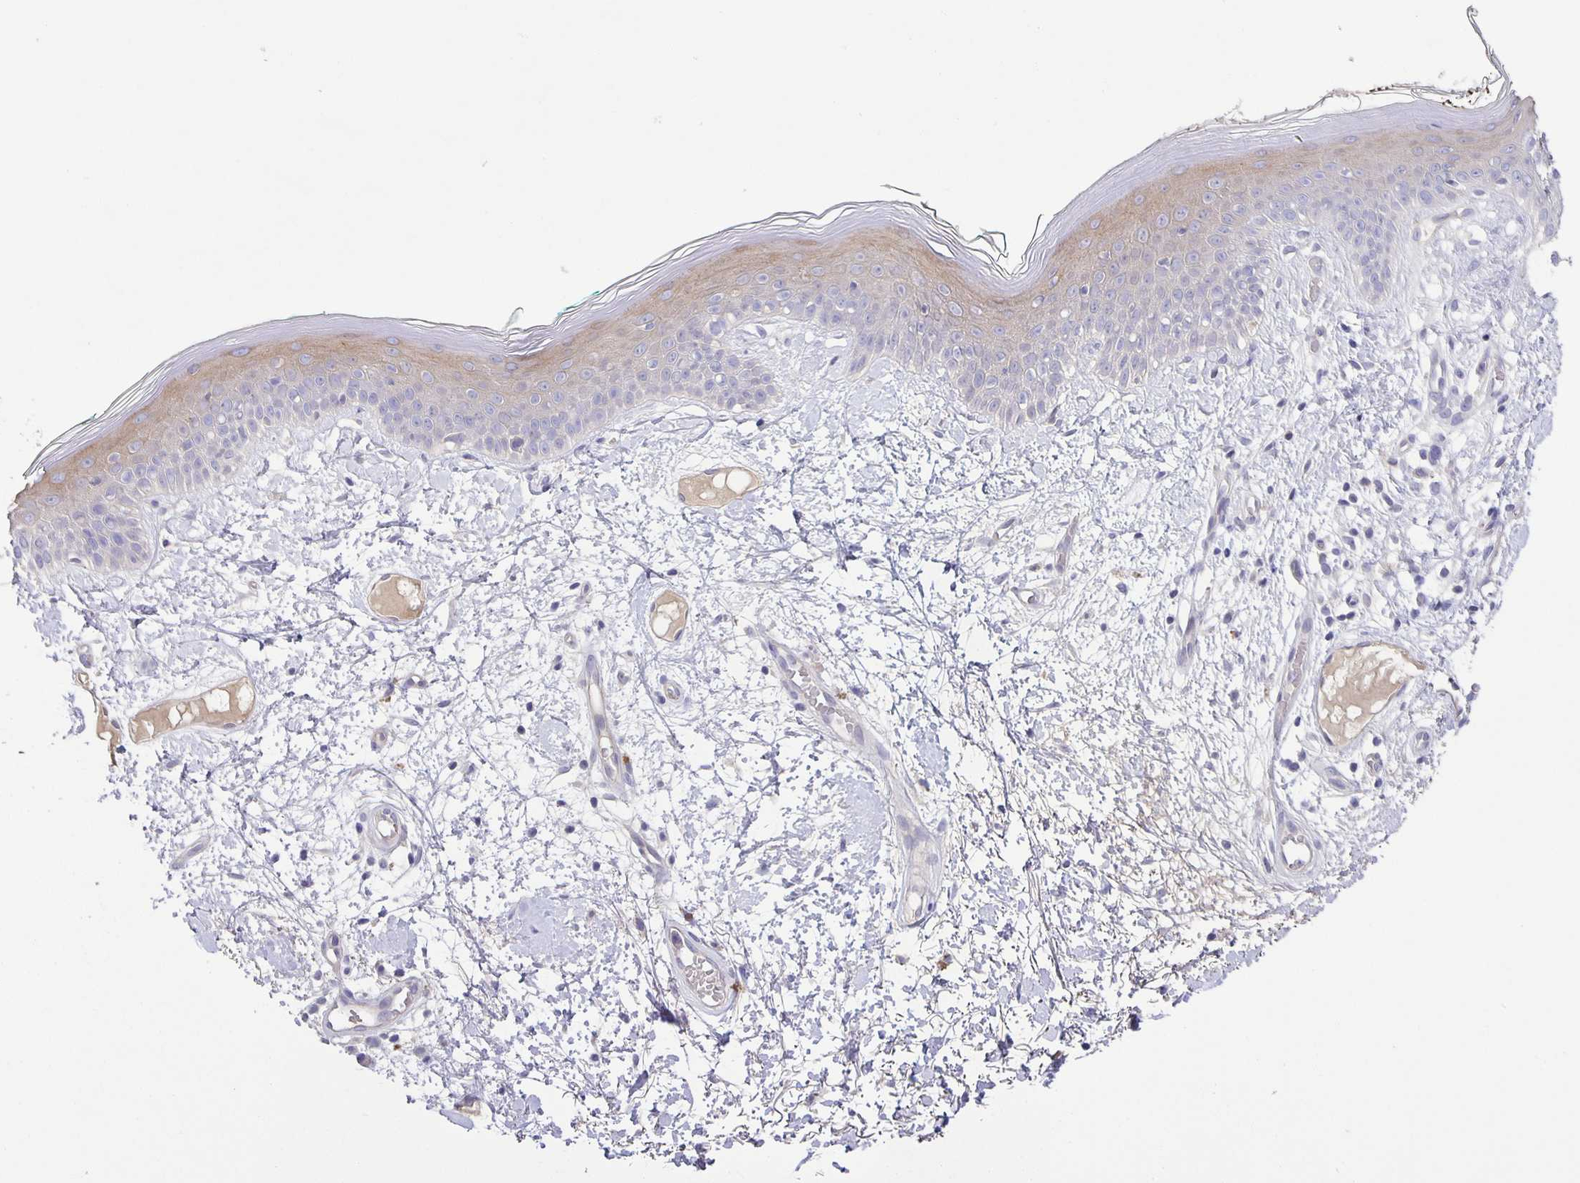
{"staining": {"intensity": "negative", "quantity": "none", "location": "none"}, "tissue": "skin", "cell_type": "Fibroblasts", "image_type": "normal", "snomed": [{"axis": "morphology", "description": "Normal tissue, NOS"}, {"axis": "topography", "description": "Skin"}], "caption": "The IHC photomicrograph has no significant positivity in fibroblasts of skin. Brightfield microscopy of immunohistochemistry (IHC) stained with DAB (brown) and hematoxylin (blue), captured at high magnification.", "gene": "PTPN3", "patient": {"sex": "female", "age": 34}}